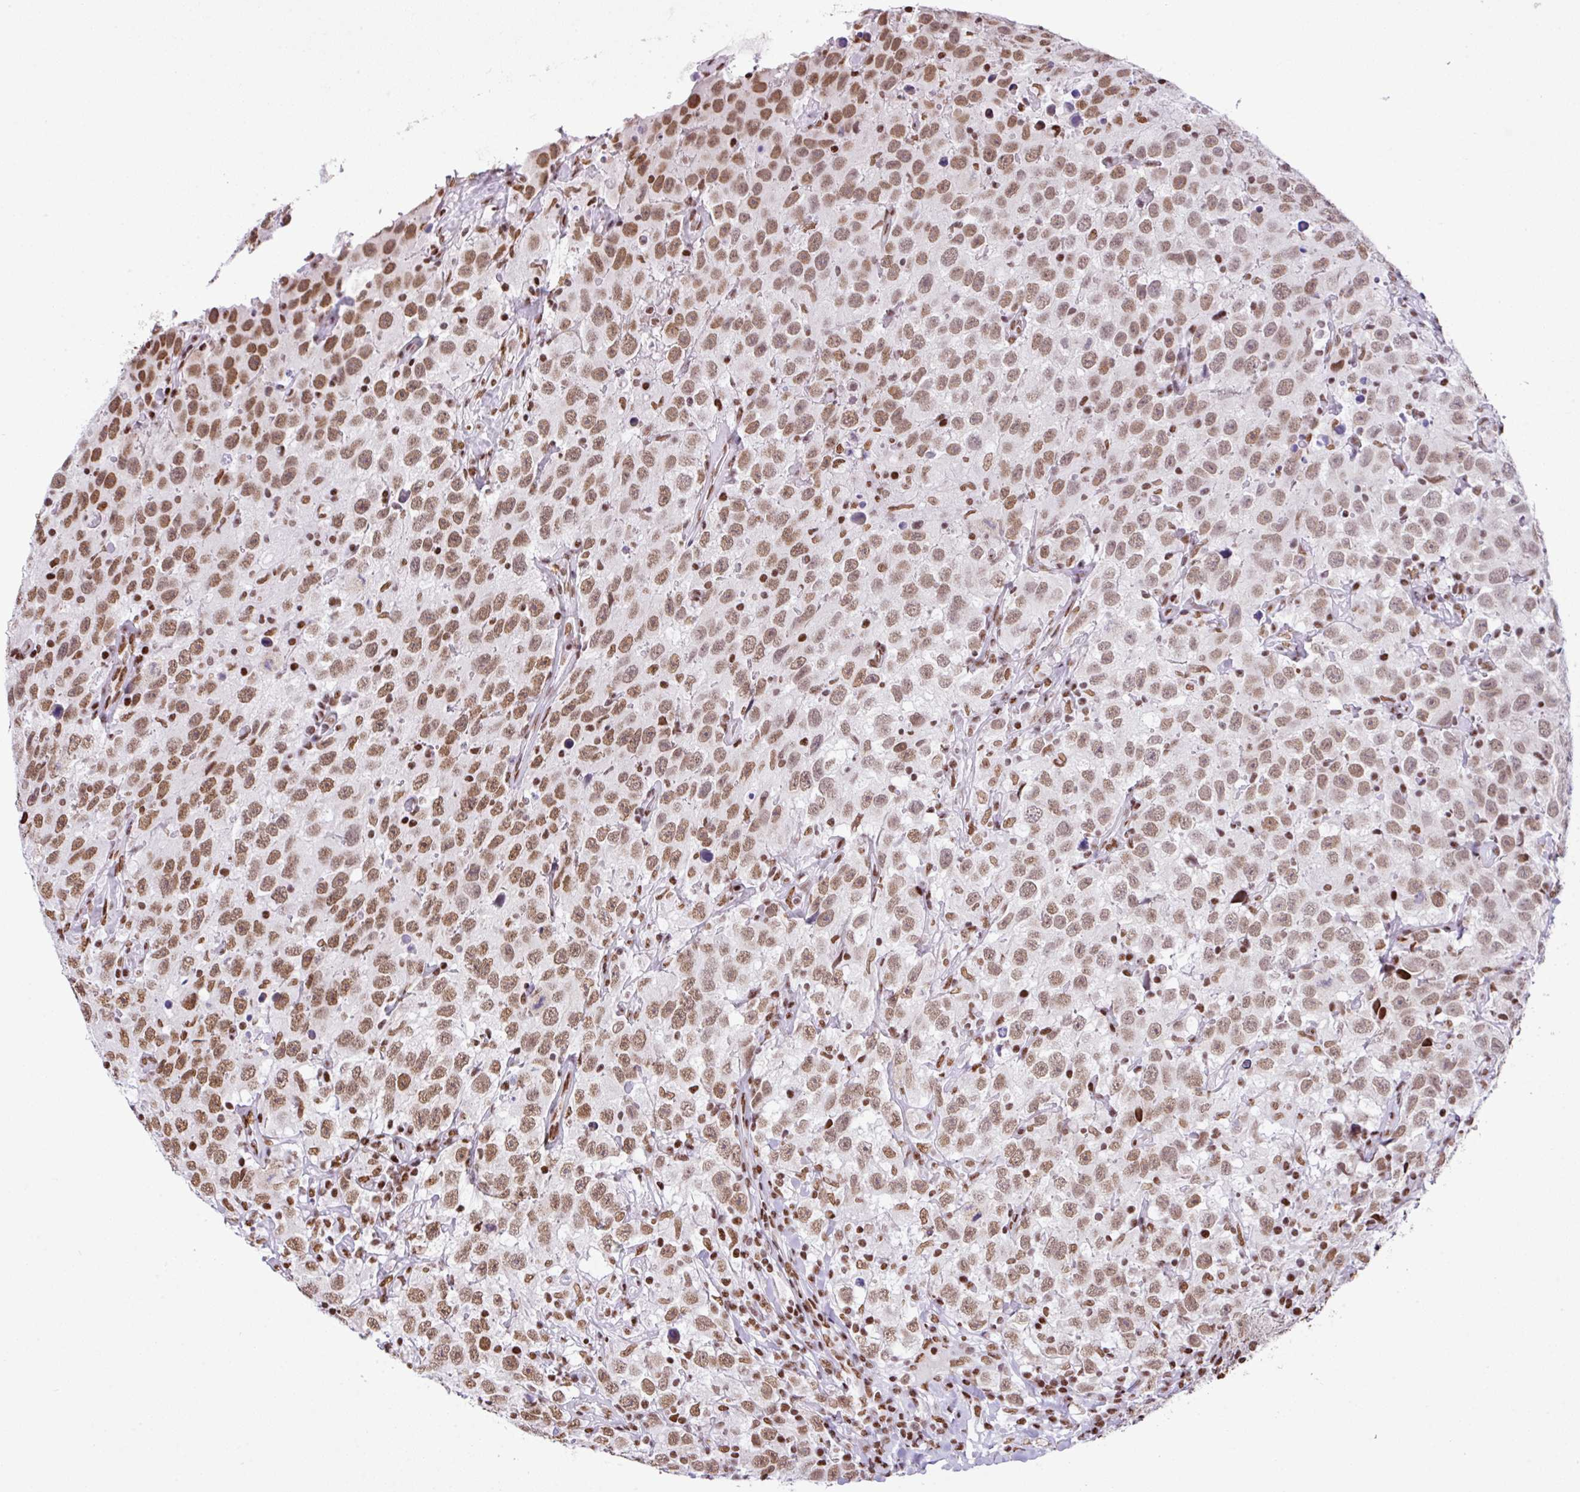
{"staining": {"intensity": "moderate", "quantity": ">75%", "location": "nuclear"}, "tissue": "testis cancer", "cell_type": "Tumor cells", "image_type": "cancer", "snomed": [{"axis": "morphology", "description": "Seminoma, NOS"}, {"axis": "topography", "description": "Testis"}], "caption": "High-power microscopy captured an IHC photomicrograph of testis cancer, revealing moderate nuclear positivity in about >75% of tumor cells. (Brightfield microscopy of DAB IHC at high magnification).", "gene": "RARG", "patient": {"sex": "male", "age": 41}}